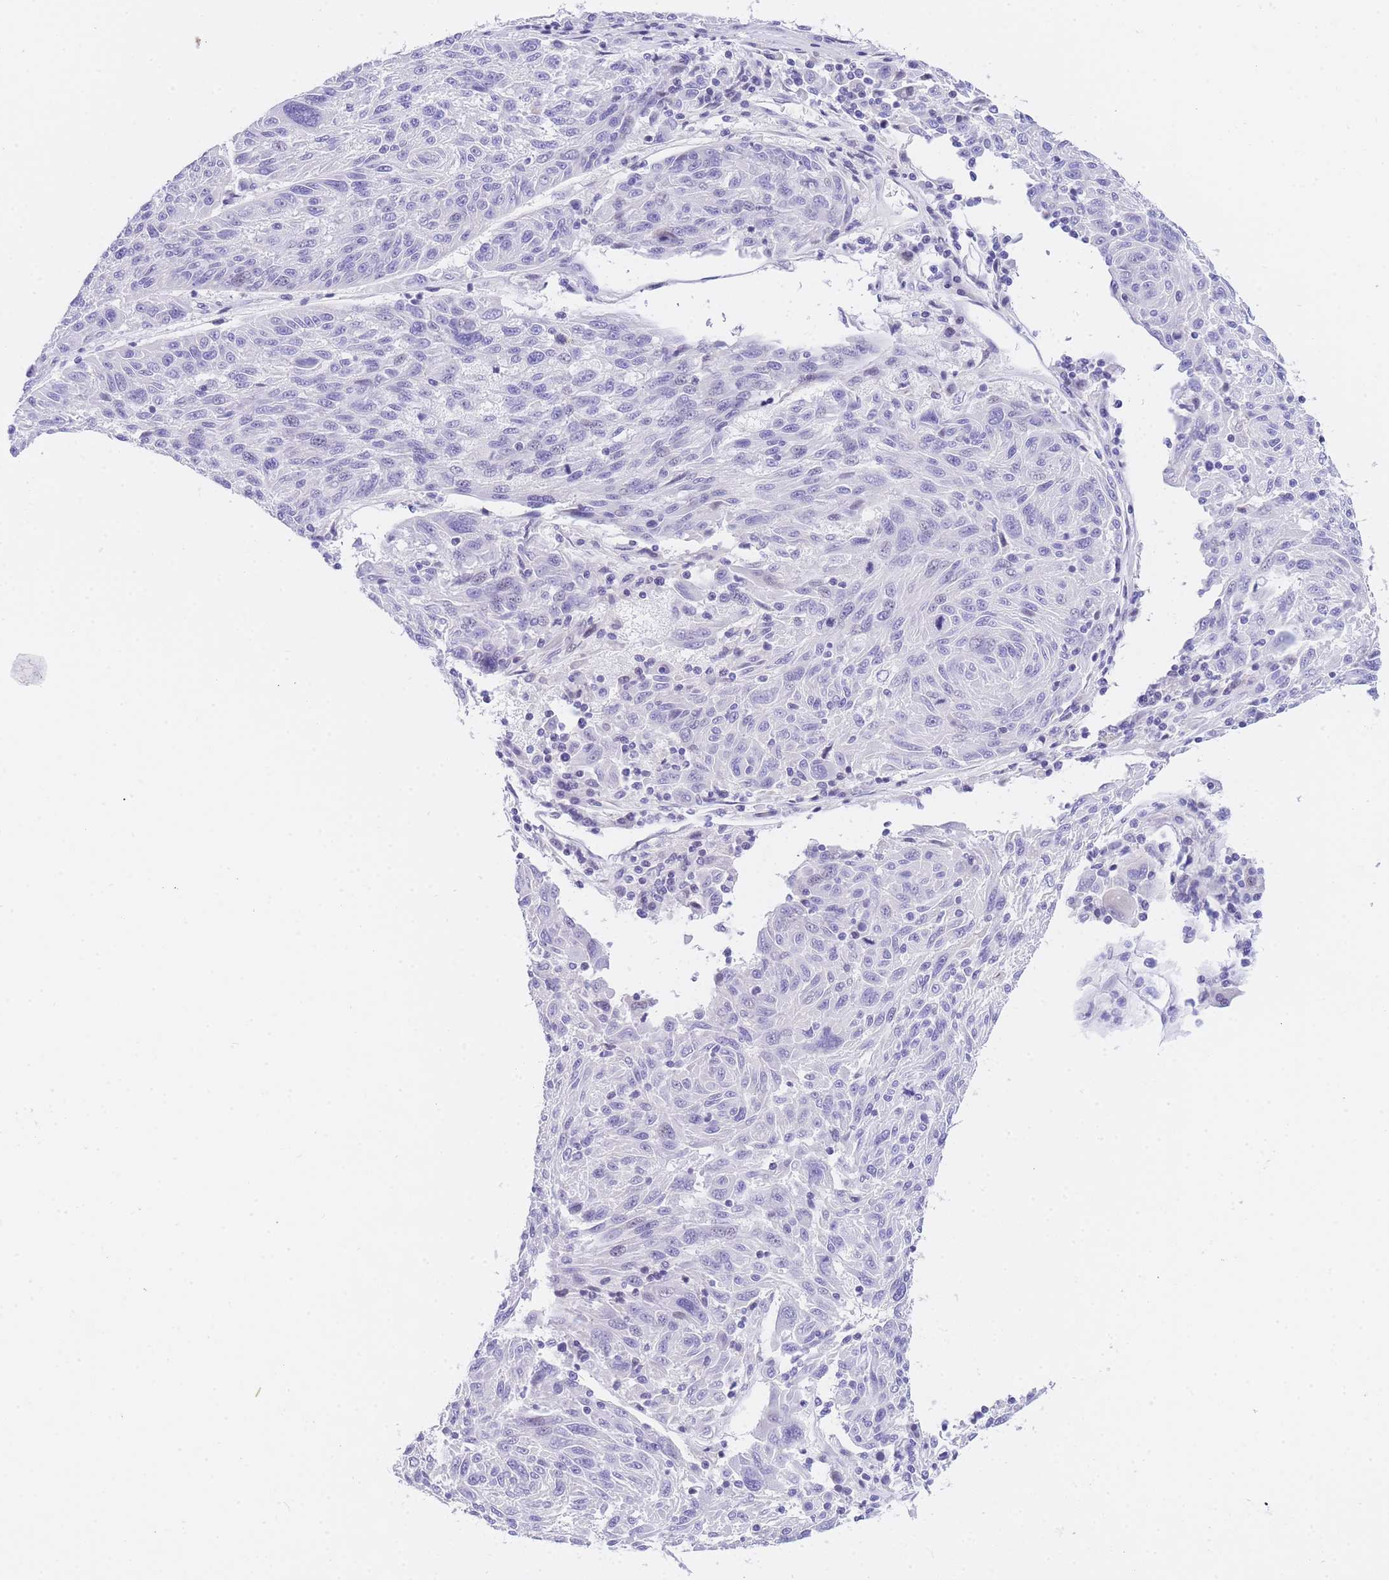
{"staining": {"intensity": "negative", "quantity": "none", "location": "none"}, "tissue": "melanoma", "cell_type": "Tumor cells", "image_type": "cancer", "snomed": [{"axis": "morphology", "description": "Malignant melanoma, NOS"}, {"axis": "topography", "description": "Skin"}], "caption": "Immunohistochemistry image of neoplastic tissue: human malignant melanoma stained with DAB reveals no significant protein staining in tumor cells. (Brightfield microscopy of DAB immunohistochemistry at high magnification).", "gene": "TIFAB", "patient": {"sex": "male", "age": 53}}